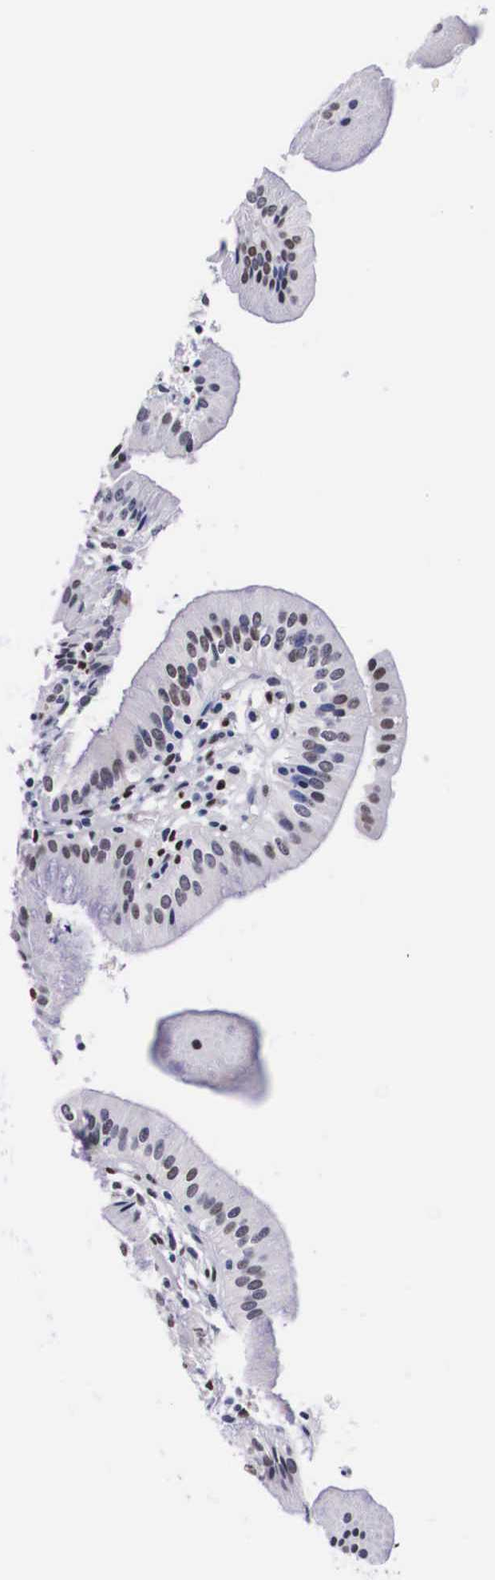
{"staining": {"intensity": "strong", "quantity": ">75%", "location": "nuclear"}, "tissue": "gallbladder", "cell_type": "Glandular cells", "image_type": "normal", "snomed": [{"axis": "morphology", "description": "Normal tissue, NOS"}, {"axis": "topography", "description": "Gallbladder"}], "caption": "DAB immunohistochemical staining of benign gallbladder reveals strong nuclear protein staining in approximately >75% of glandular cells. (DAB IHC with brightfield microscopy, high magnification).", "gene": "KHDRBS3", "patient": {"sex": "male", "age": 28}}